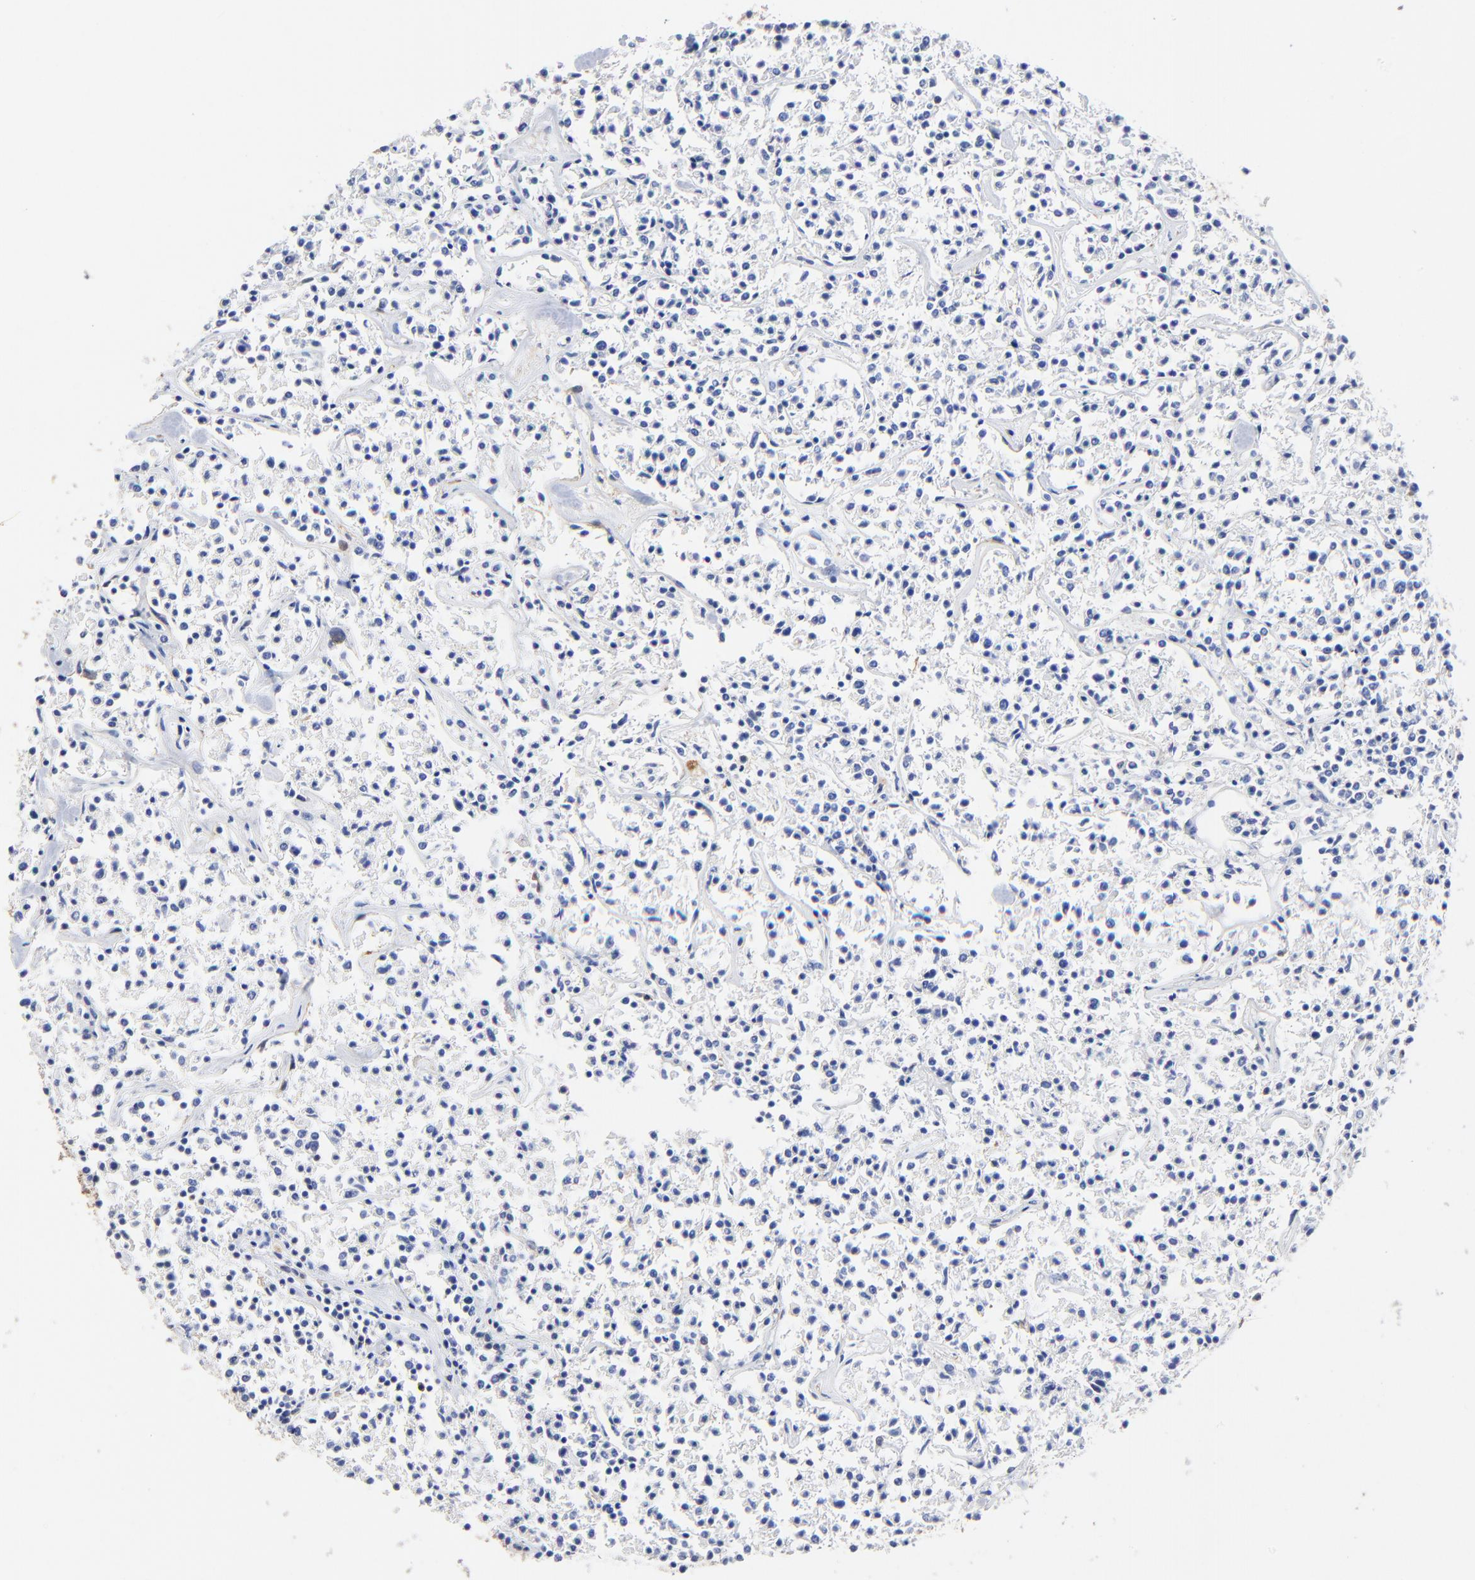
{"staining": {"intensity": "negative", "quantity": "none", "location": "none"}, "tissue": "lymphoma", "cell_type": "Tumor cells", "image_type": "cancer", "snomed": [{"axis": "morphology", "description": "Malignant lymphoma, non-Hodgkin's type, Low grade"}, {"axis": "topography", "description": "Small intestine"}], "caption": "Immunohistochemistry of malignant lymphoma, non-Hodgkin's type (low-grade) exhibits no expression in tumor cells.", "gene": "TAGLN2", "patient": {"sex": "female", "age": 59}}